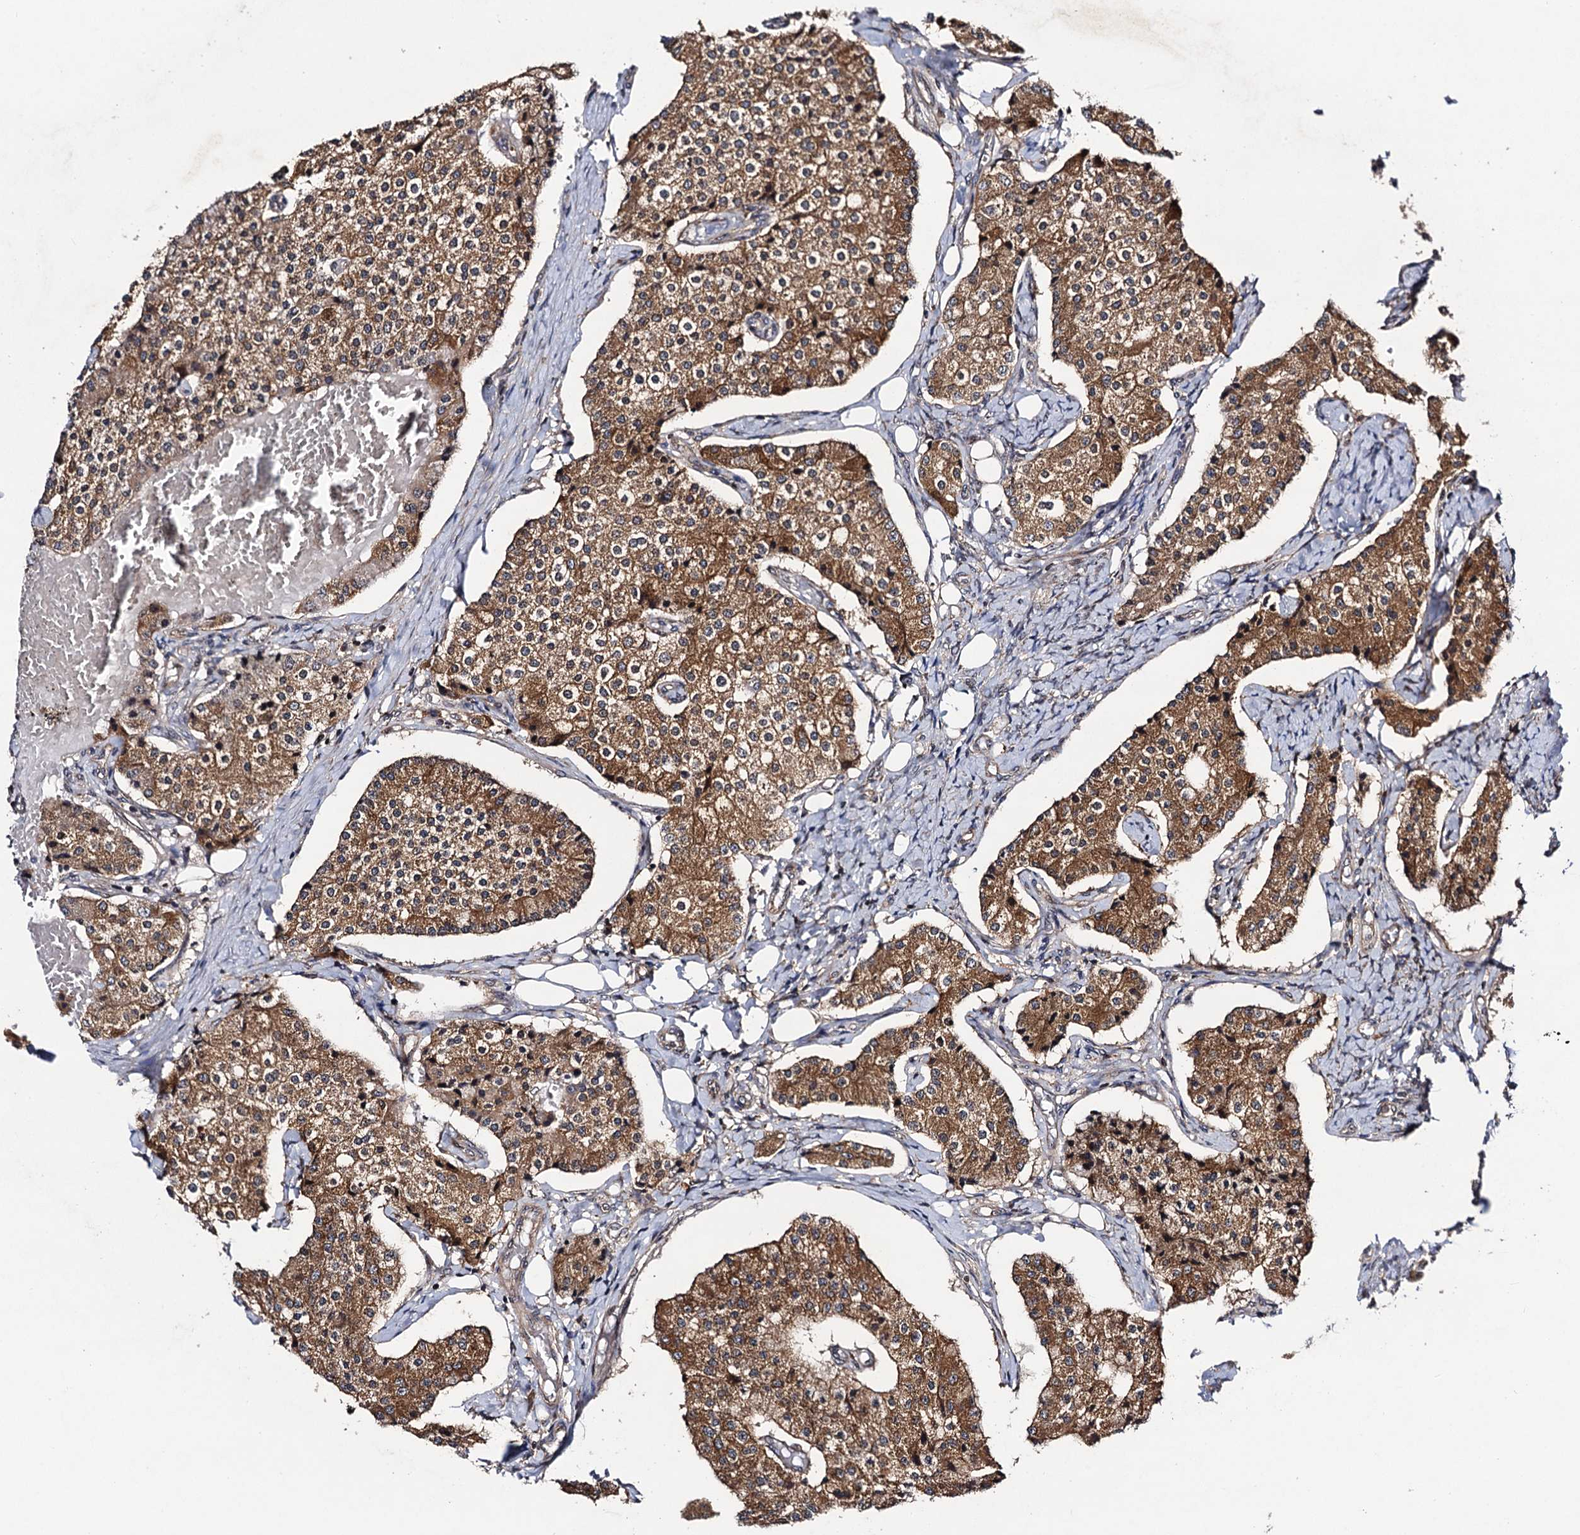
{"staining": {"intensity": "moderate", "quantity": ">75%", "location": "cytoplasmic/membranous"}, "tissue": "carcinoid", "cell_type": "Tumor cells", "image_type": "cancer", "snomed": [{"axis": "morphology", "description": "Carcinoid, malignant, NOS"}, {"axis": "topography", "description": "Colon"}], "caption": "Malignant carcinoid was stained to show a protein in brown. There is medium levels of moderate cytoplasmic/membranous staining in approximately >75% of tumor cells. The staining is performed using DAB (3,3'-diaminobenzidine) brown chromogen to label protein expression. The nuclei are counter-stained blue using hematoxylin.", "gene": "KXD1", "patient": {"sex": "female", "age": 52}}